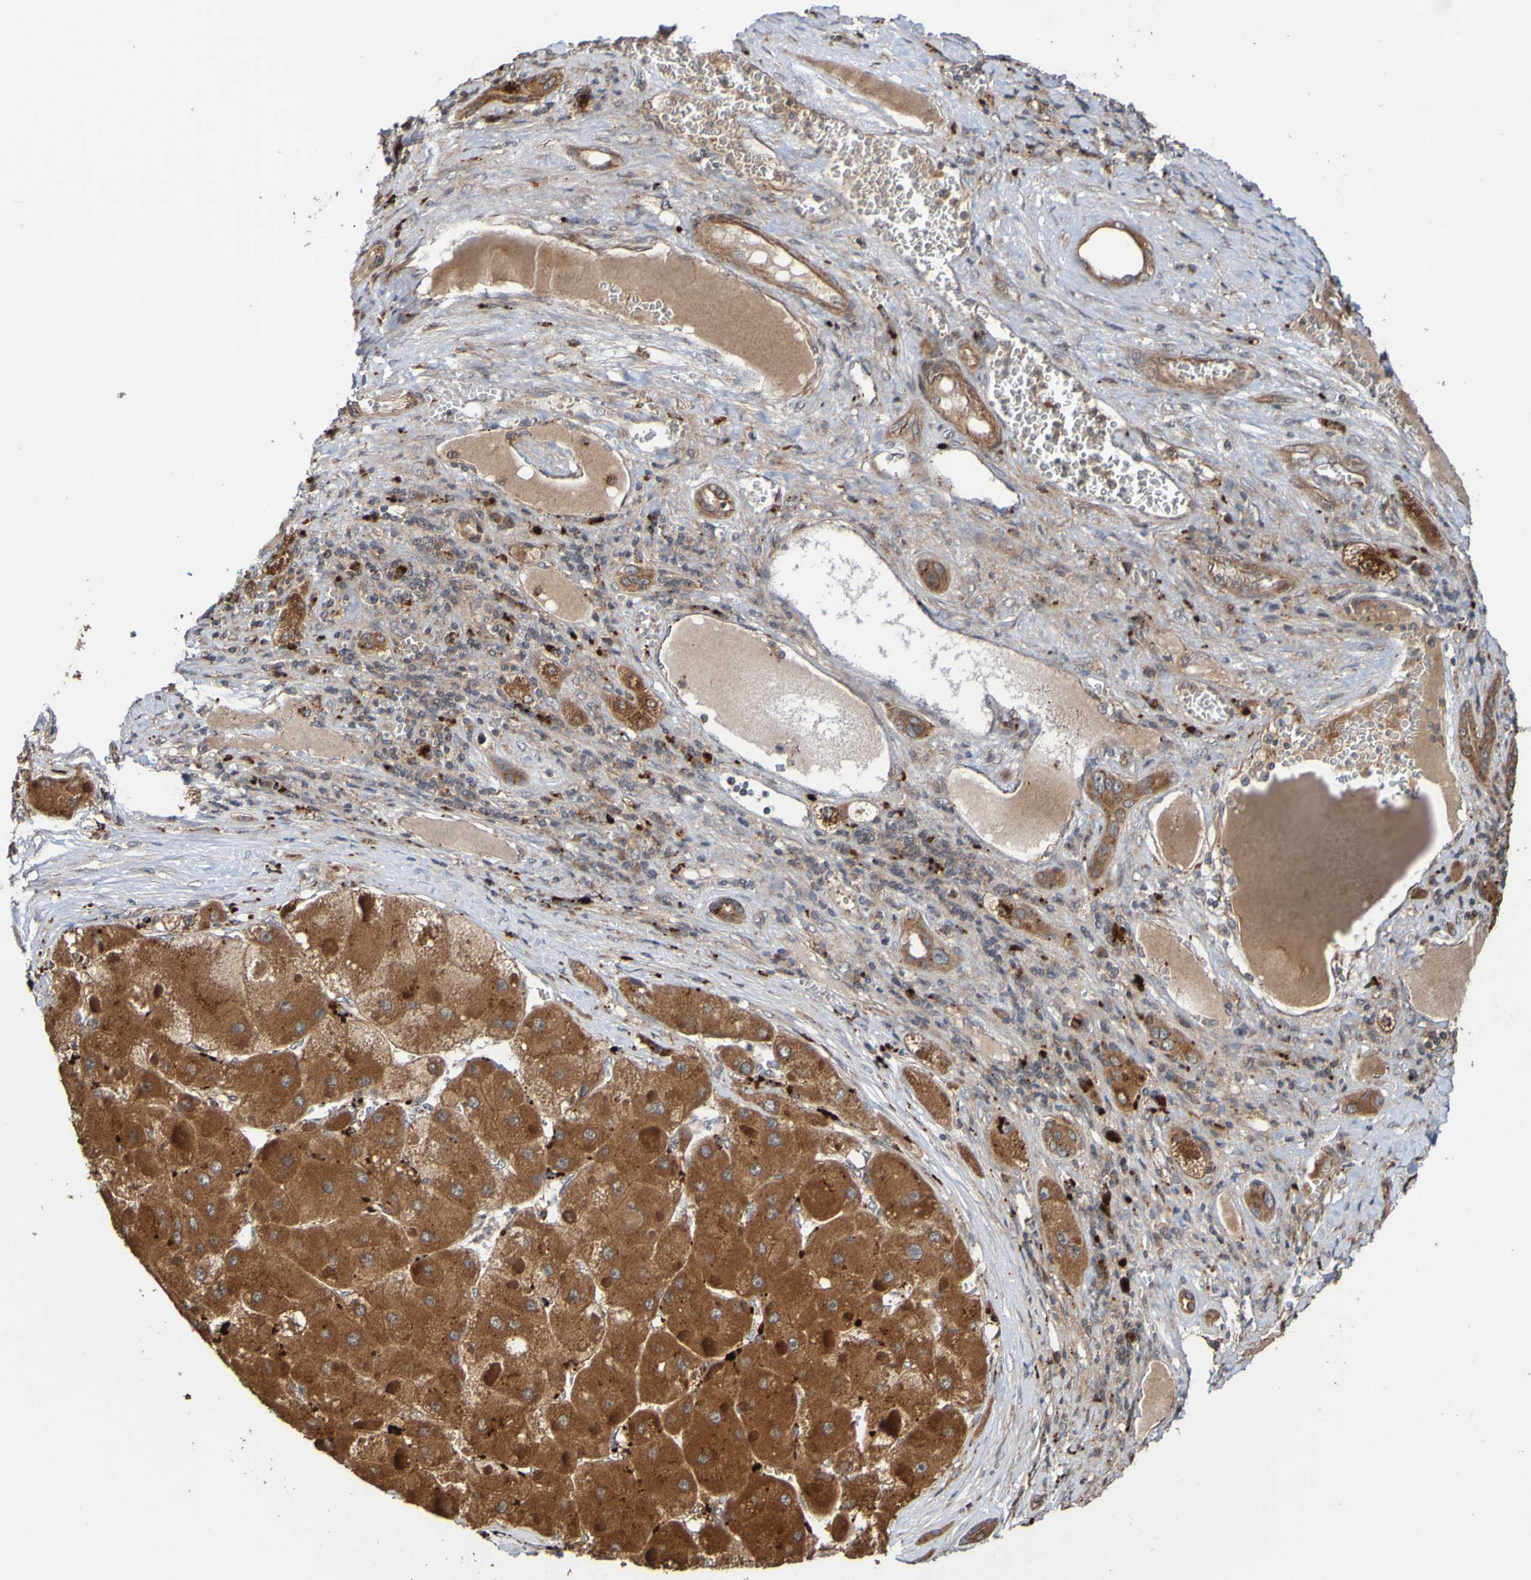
{"staining": {"intensity": "moderate", "quantity": ">75%", "location": "cytoplasmic/membranous"}, "tissue": "liver cancer", "cell_type": "Tumor cells", "image_type": "cancer", "snomed": [{"axis": "morphology", "description": "Carcinoma, Hepatocellular, NOS"}, {"axis": "topography", "description": "Liver"}], "caption": "Moderate cytoplasmic/membranous protein positivity is appreciated in approximately >75% of tumor cells in liver cancer (hepatocellular carcinoma).", "gene": "UCN", "patient": {"sex": "female", "age": 73}}